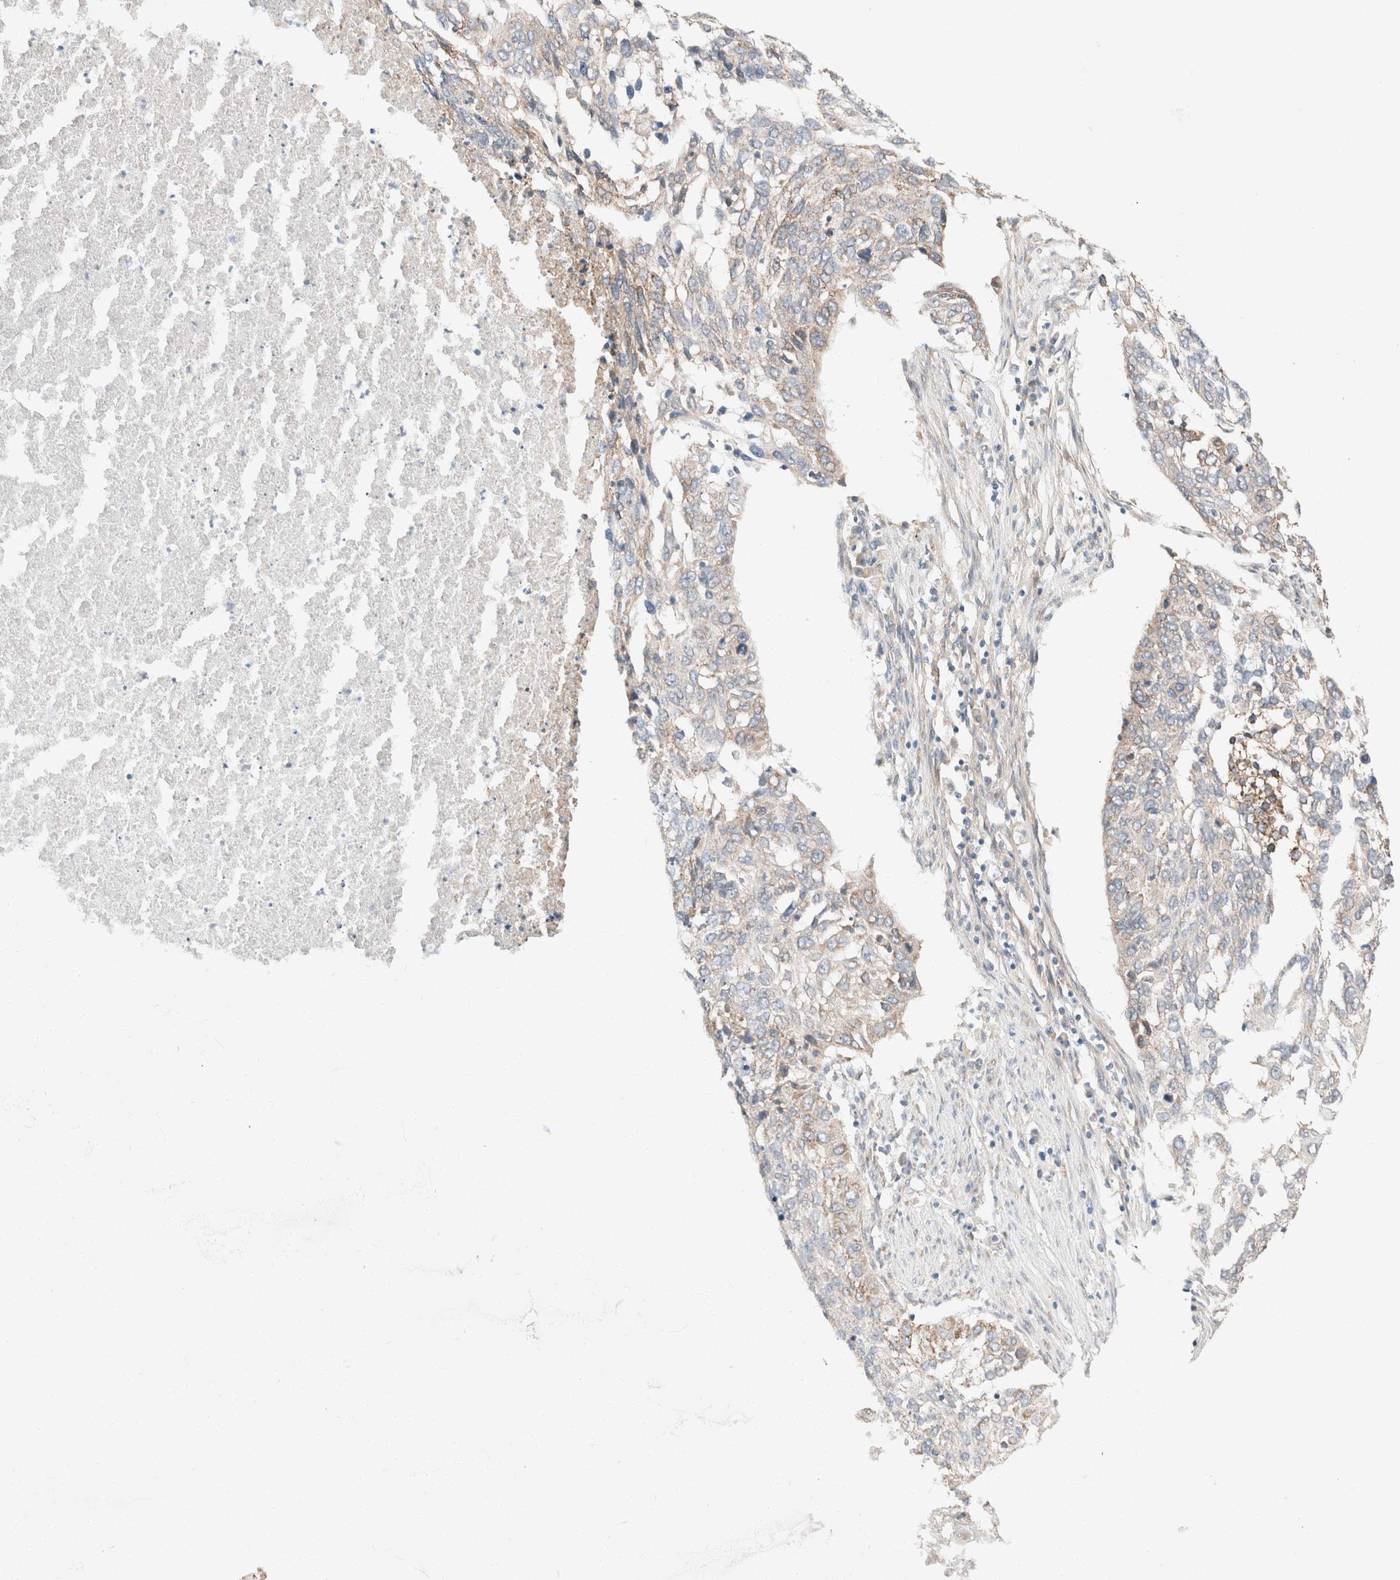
{"staining": {"intensity": "weak", "quantity": "<25%", "location": "cytoplasmic/membranous"}, "tissue": "lung cancer", "cell_type": "Tumor cells", "image_type": "cancer", "snomed": [{"axis": "morphology", "description": "Squamous cell carcinoma, NOS"}, {"axis": "topography", "description": "Lung"}], "caption": "This micrograph is of lung squamous cell carcinoma stained with immunohistochemistry (IHC) to label a protein in brown with the nuclei are counter-stained blue. There is no staining in tumor cells.", "gene": "PCM1", "patient": {"sex": "female", "age": 63}}